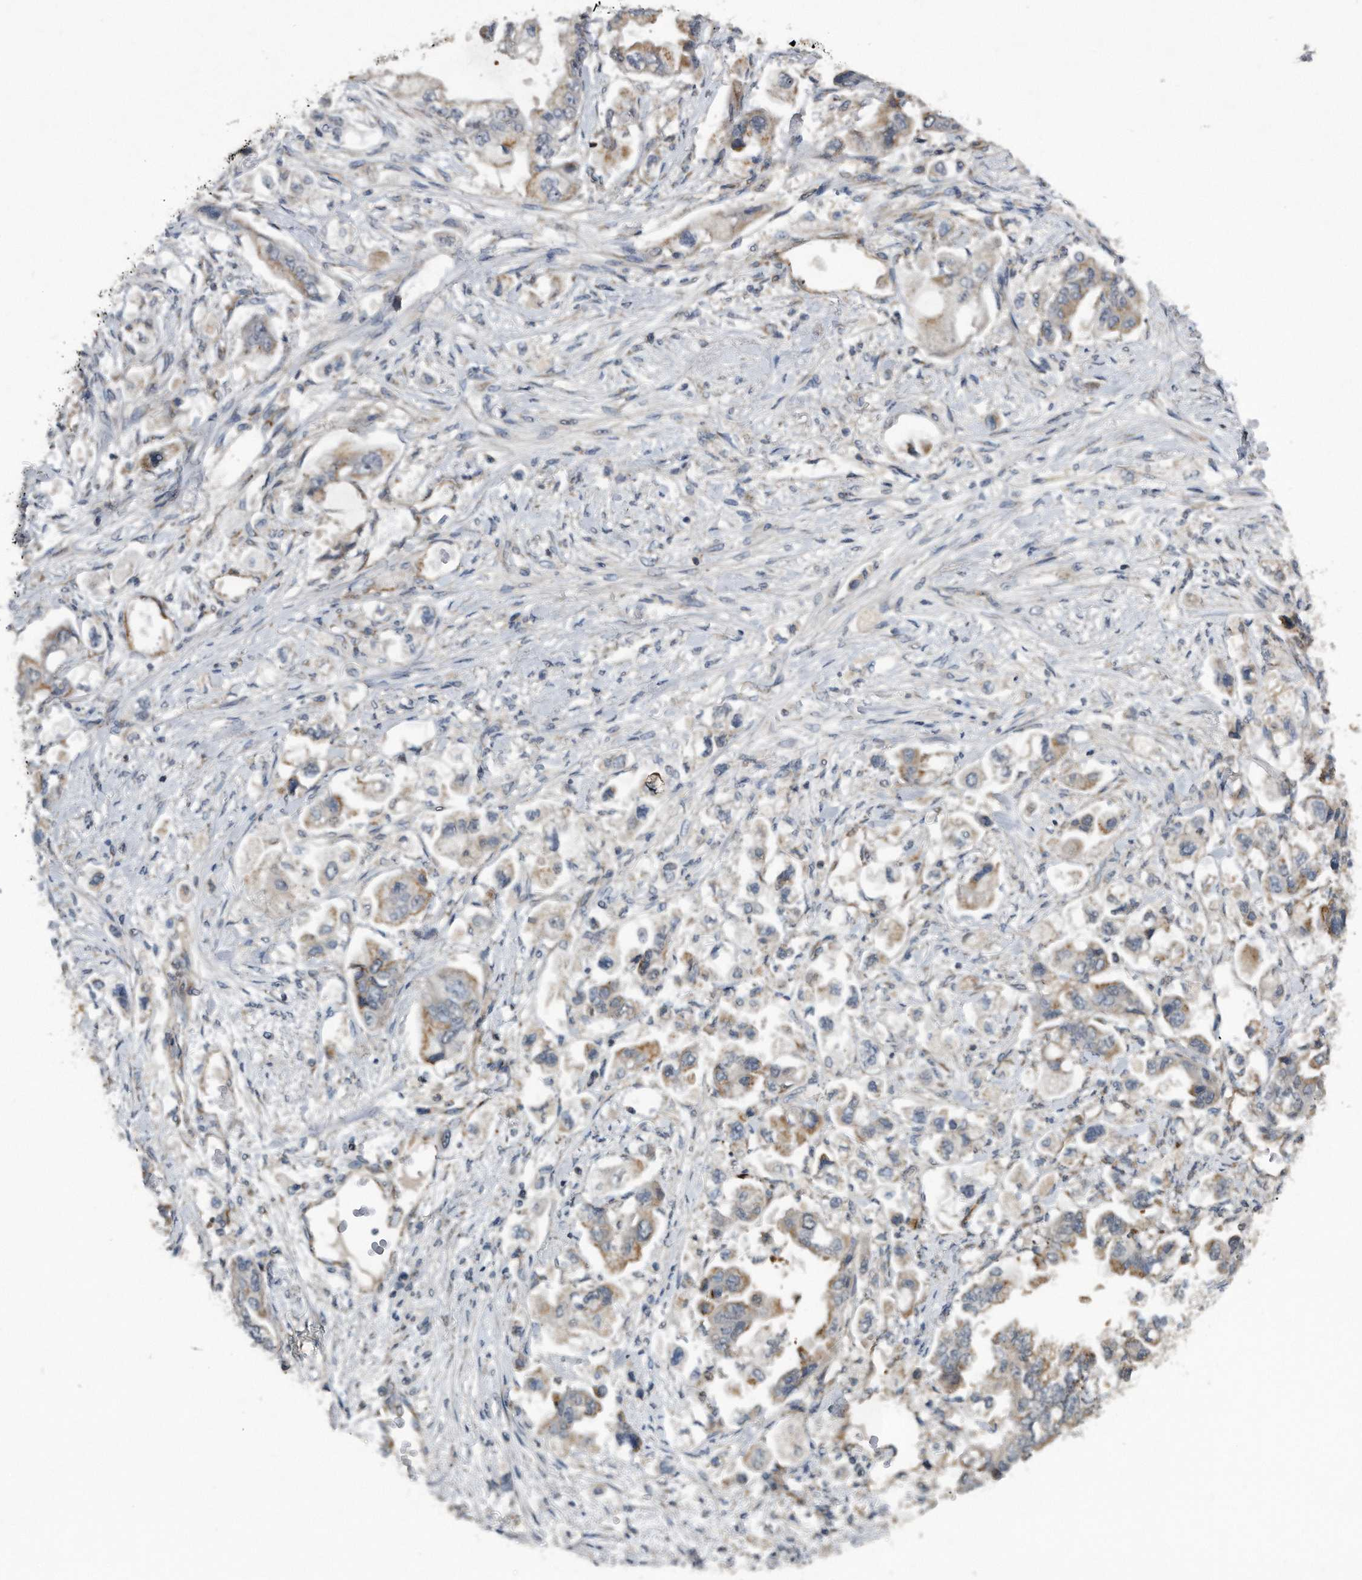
{"staining": {"intensity": "weak", "quantity": ">75%", "location": "cytoplasmic/membranous"}, "tissue": "stomach cancer", "cell_type": "Tumor cells", "image_type": "cancer", "snomed": [{"axis": "morphology", "description": "Adenocarcinoma, NOS"}, {"axis": "topography", "description": "Stomach"}], "caption": "Immunohistochemical staining of stomach cancer displays low levels of weak cytoplasmic/membranous expression in about >75% of tumor cells.", "gene": "LYRM4", "patient": {"sex": "male", "age": 62}}